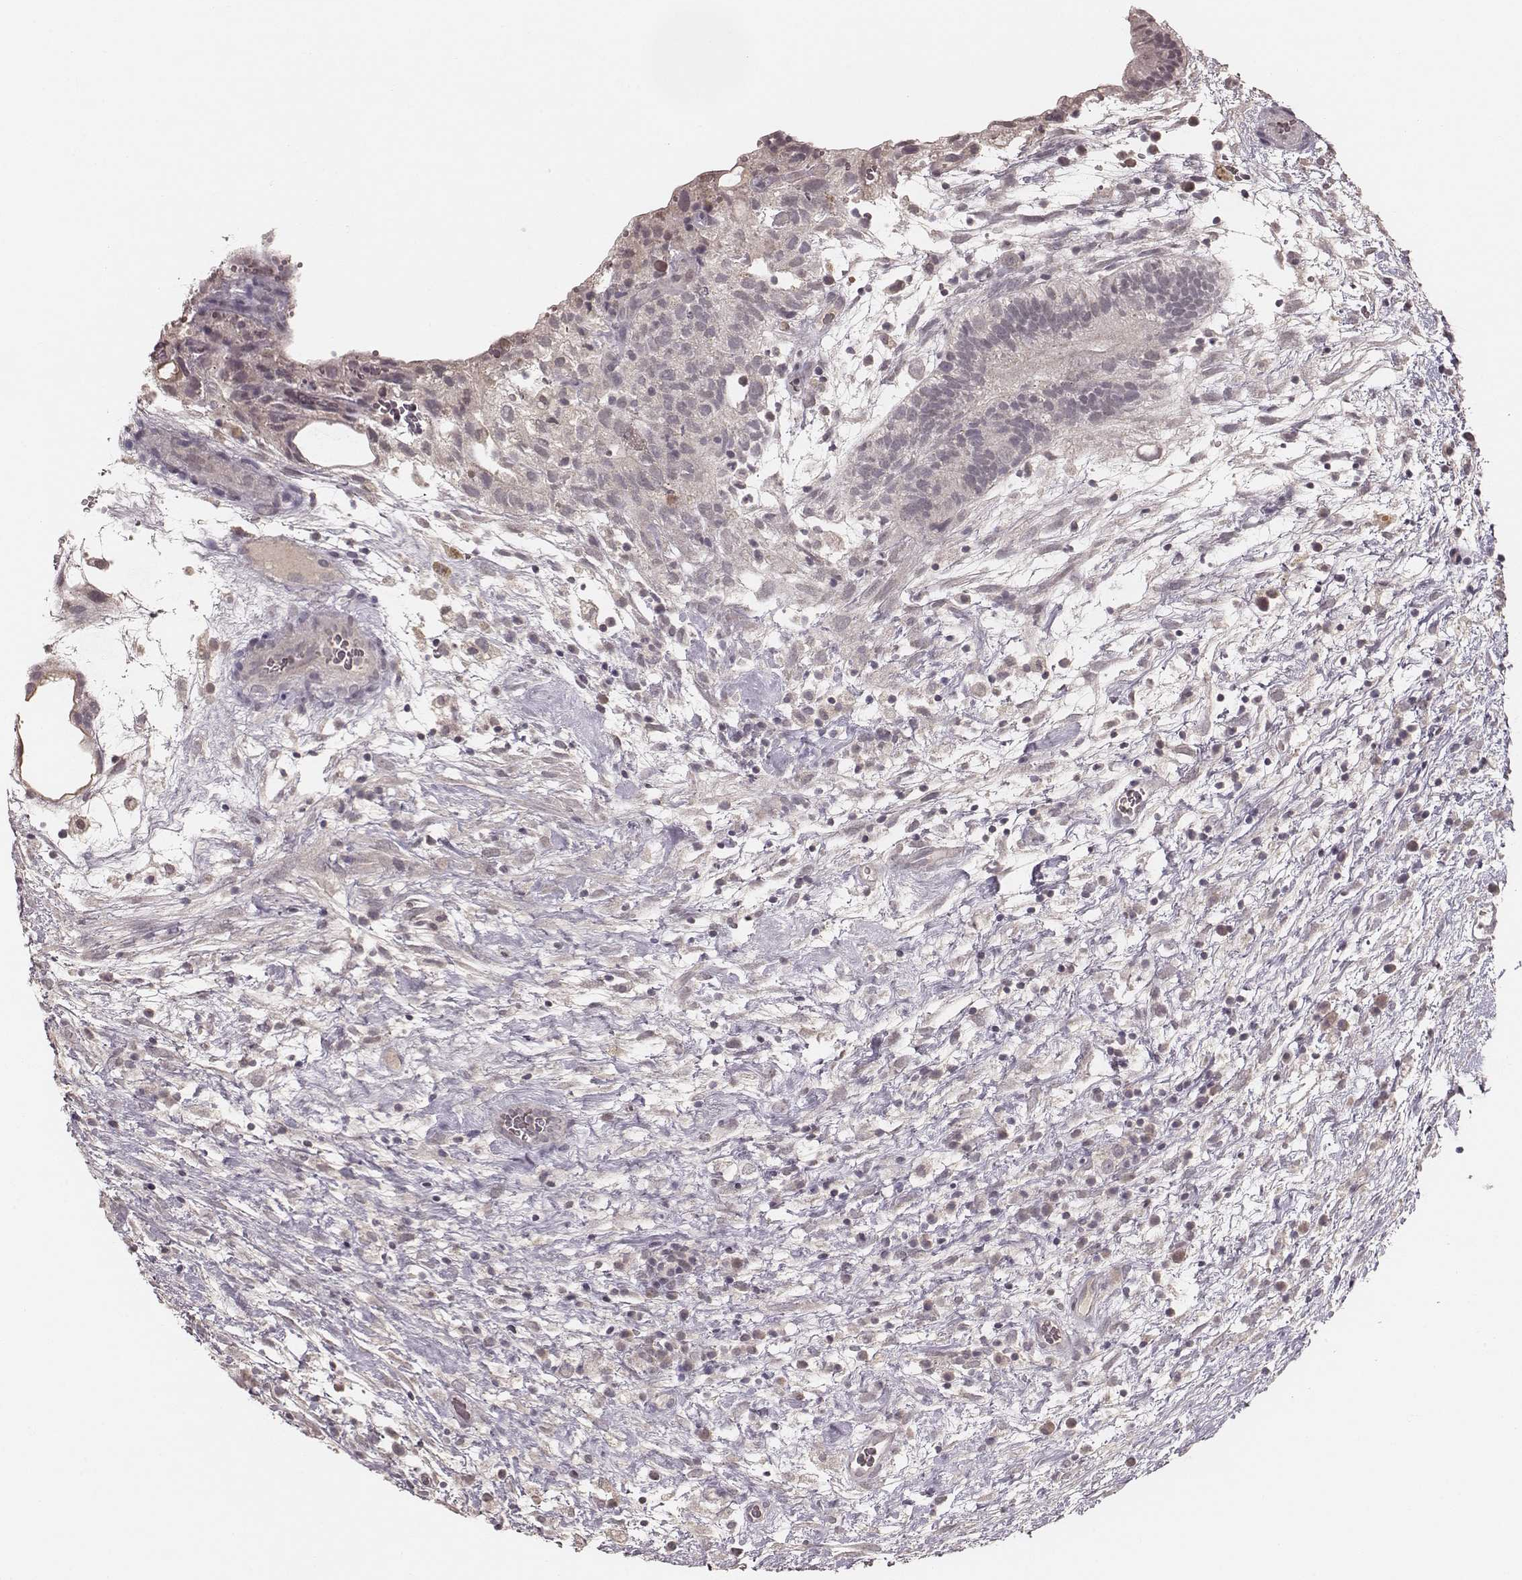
{"staining": {"intensity": "negative", "quantity": "none", "location": "none"}, "tissue": "testis cancer", "cell_type": "Tumor cells", "image_type": "cancer", "snomed": [{"axis": "morphology", "description": "Normal tissue, NOS"}, {"axis": "morphology", "description": "Carcinoma, Embryonal, NOS"}, {"axis": "topography", "description": "Testis"}], "caption": "Testis cancer stained for a protein using IHC exhibits no positivity tumor cells.", "gene": "LY6K", "patient": {"sex": "male", "age": 32}}